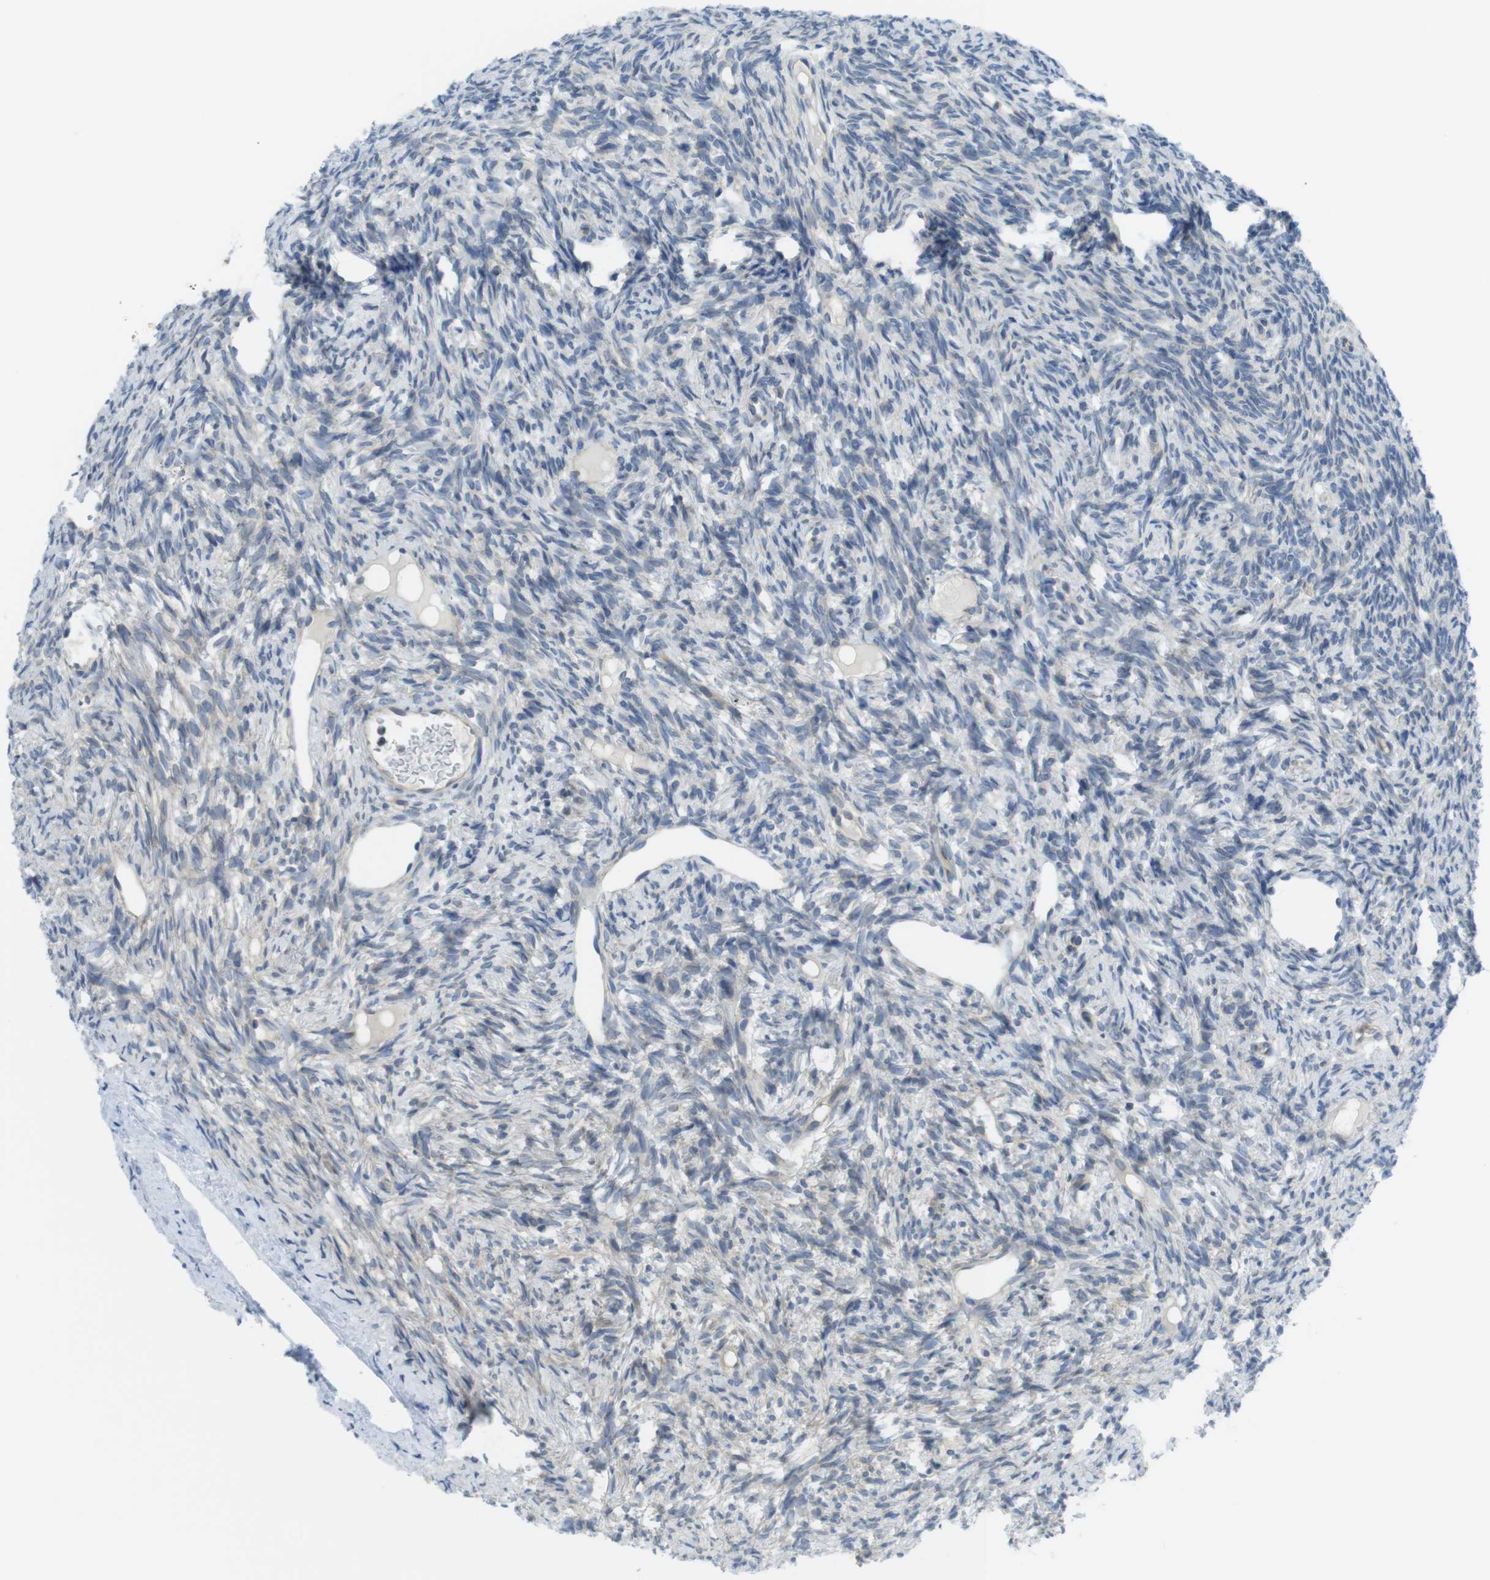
{"staining": {"intensity": "negative", "quantity": "none", "location": "none"}, "tissue": "ovary", "cell_type": "Ovarian stroma cells", "image_type": "normal", "snomed": [{"axis": "morphology", "description": "Normal tissue, NOS"}, {"axis": "topography", "description": "Ovary"}], "caption": "The IHC photomicrograph has no significant positivity in ovarian stroma cells of ovary.", "gene": "CLPTM1L", "patient": {"sex": "female", "age": 33}}